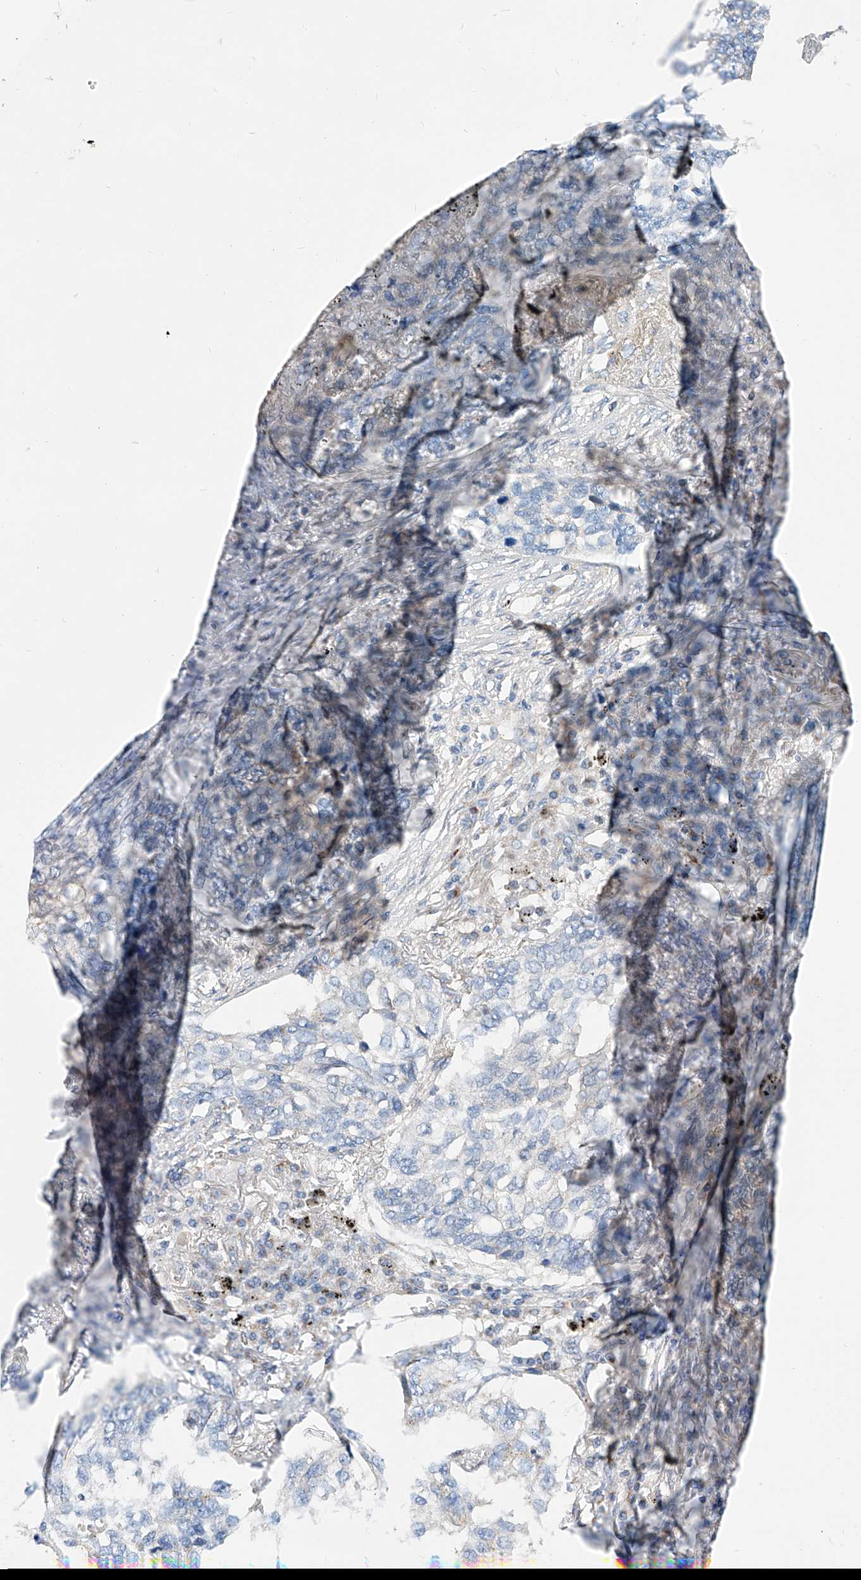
{"staining": {"intensity": "negative", "quantity": "none", "location": "none"}, "tissue": "lung cancer", "cell_type": "Tumor cells", "image_type": "cancer", "snomed": [{"axis": "morphology", "description": "Squamous cell carcinoma, NOS"}, {"axis": "topography", "description": "Lung"}], "caption": "Human squamous cell carcinoma (lung) stained for a protein using IHC displays no expression in tumor cells.", "gene": "SLC22A7", "patient": {"sex": "female", "age": 63}}